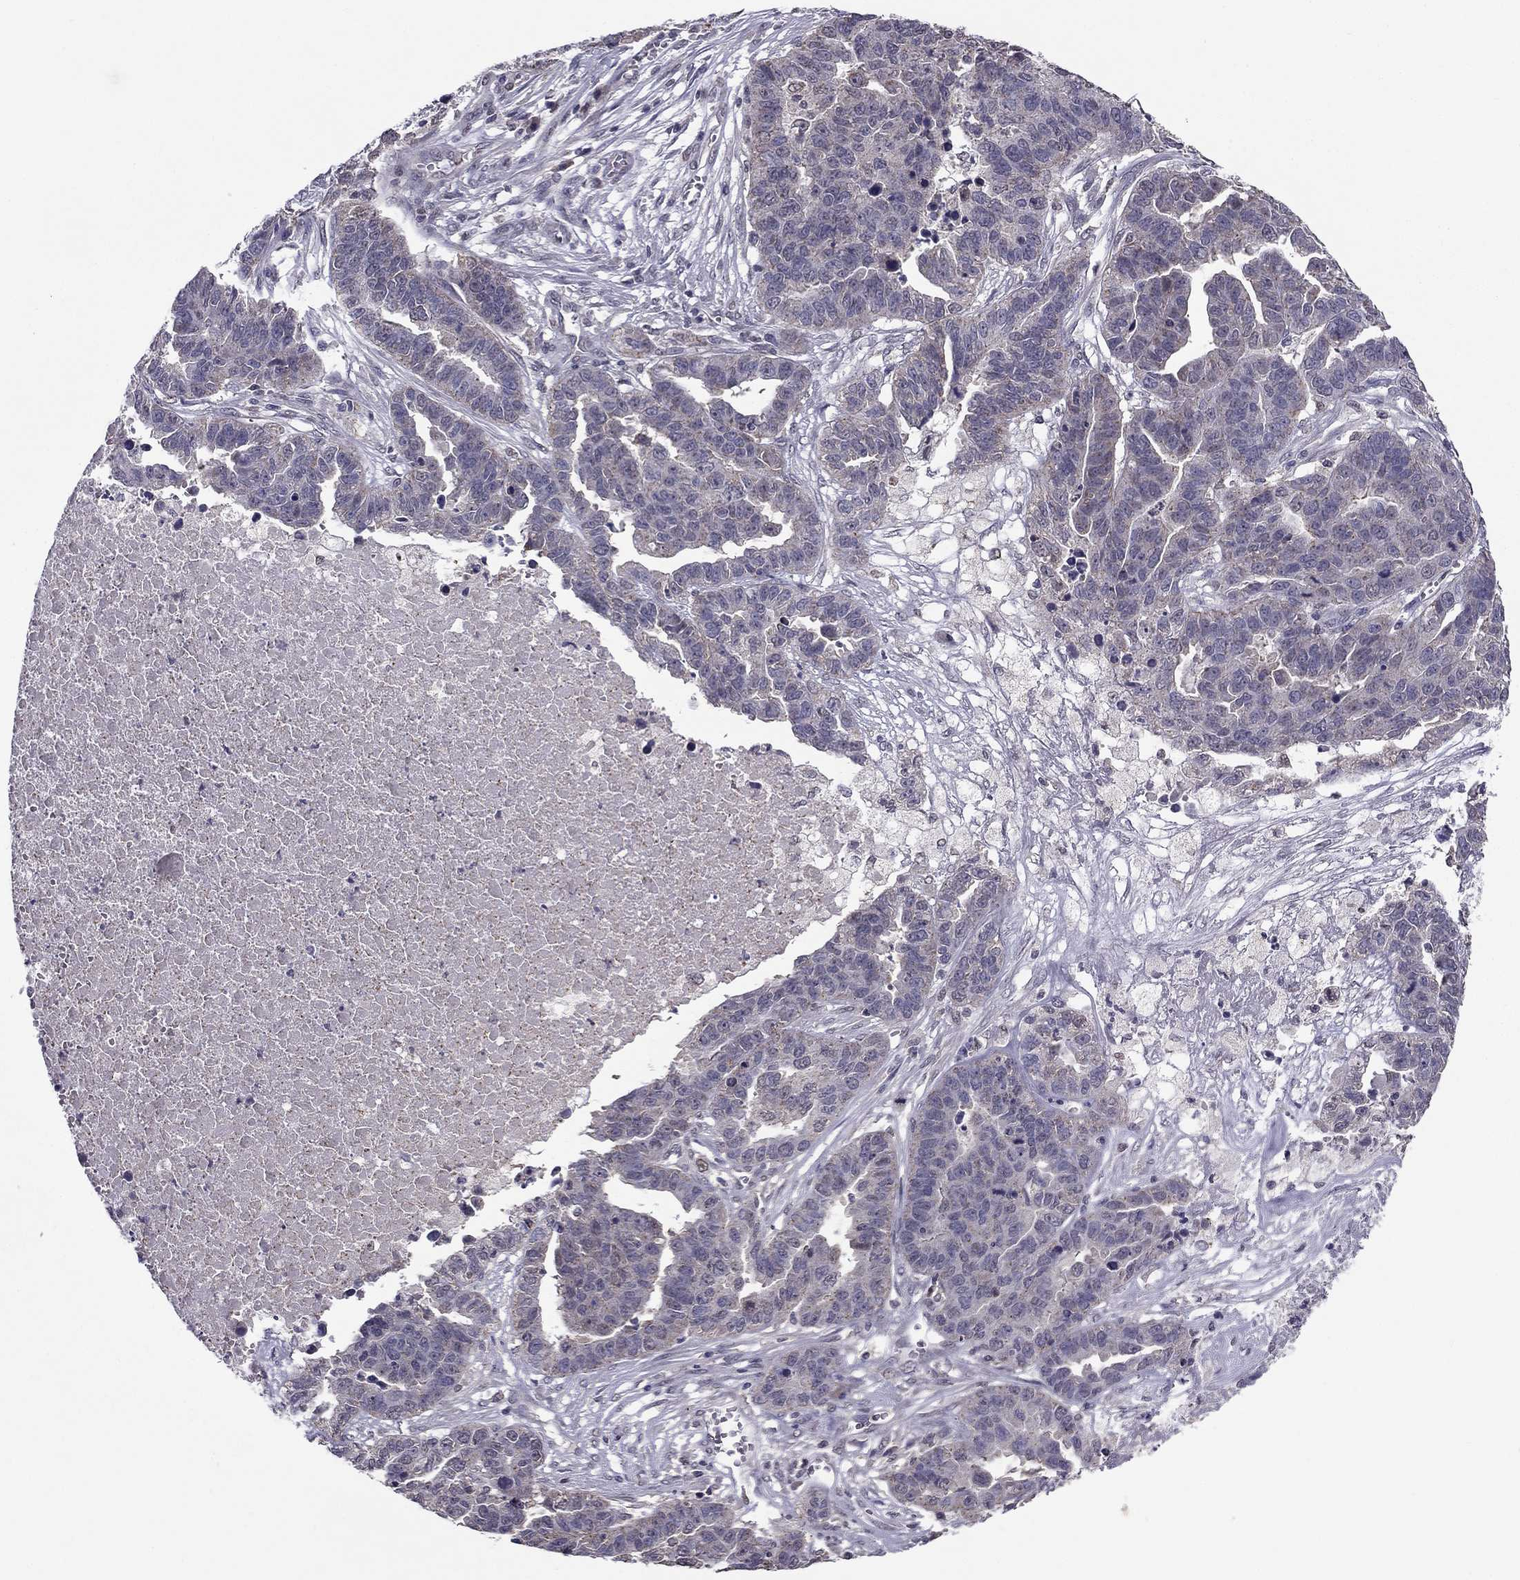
{"staining": {"intensity": "negative", "quantity": "none", "location": "none"}, "tissue": "ovarian cancer", "cell_type": "Tumor cells", "image_type": "cancer", "snomed": [{"axis": "morphology", "description": "Cystadenocarcinoma, serous, NOS"}, {"axis": "topography", "description": "Ovary"}], "caption": "Immunohistochemistry (IHC) micrograph of ovarian cancer stained for a protein (brown), which reveals no expression in tumor cells. (DAB (3,3'-diaminobenzidine) IHC with hematoxylin counter stain).", "gene": "HCN1", "patient": {"sex": "female", "age": 87}}